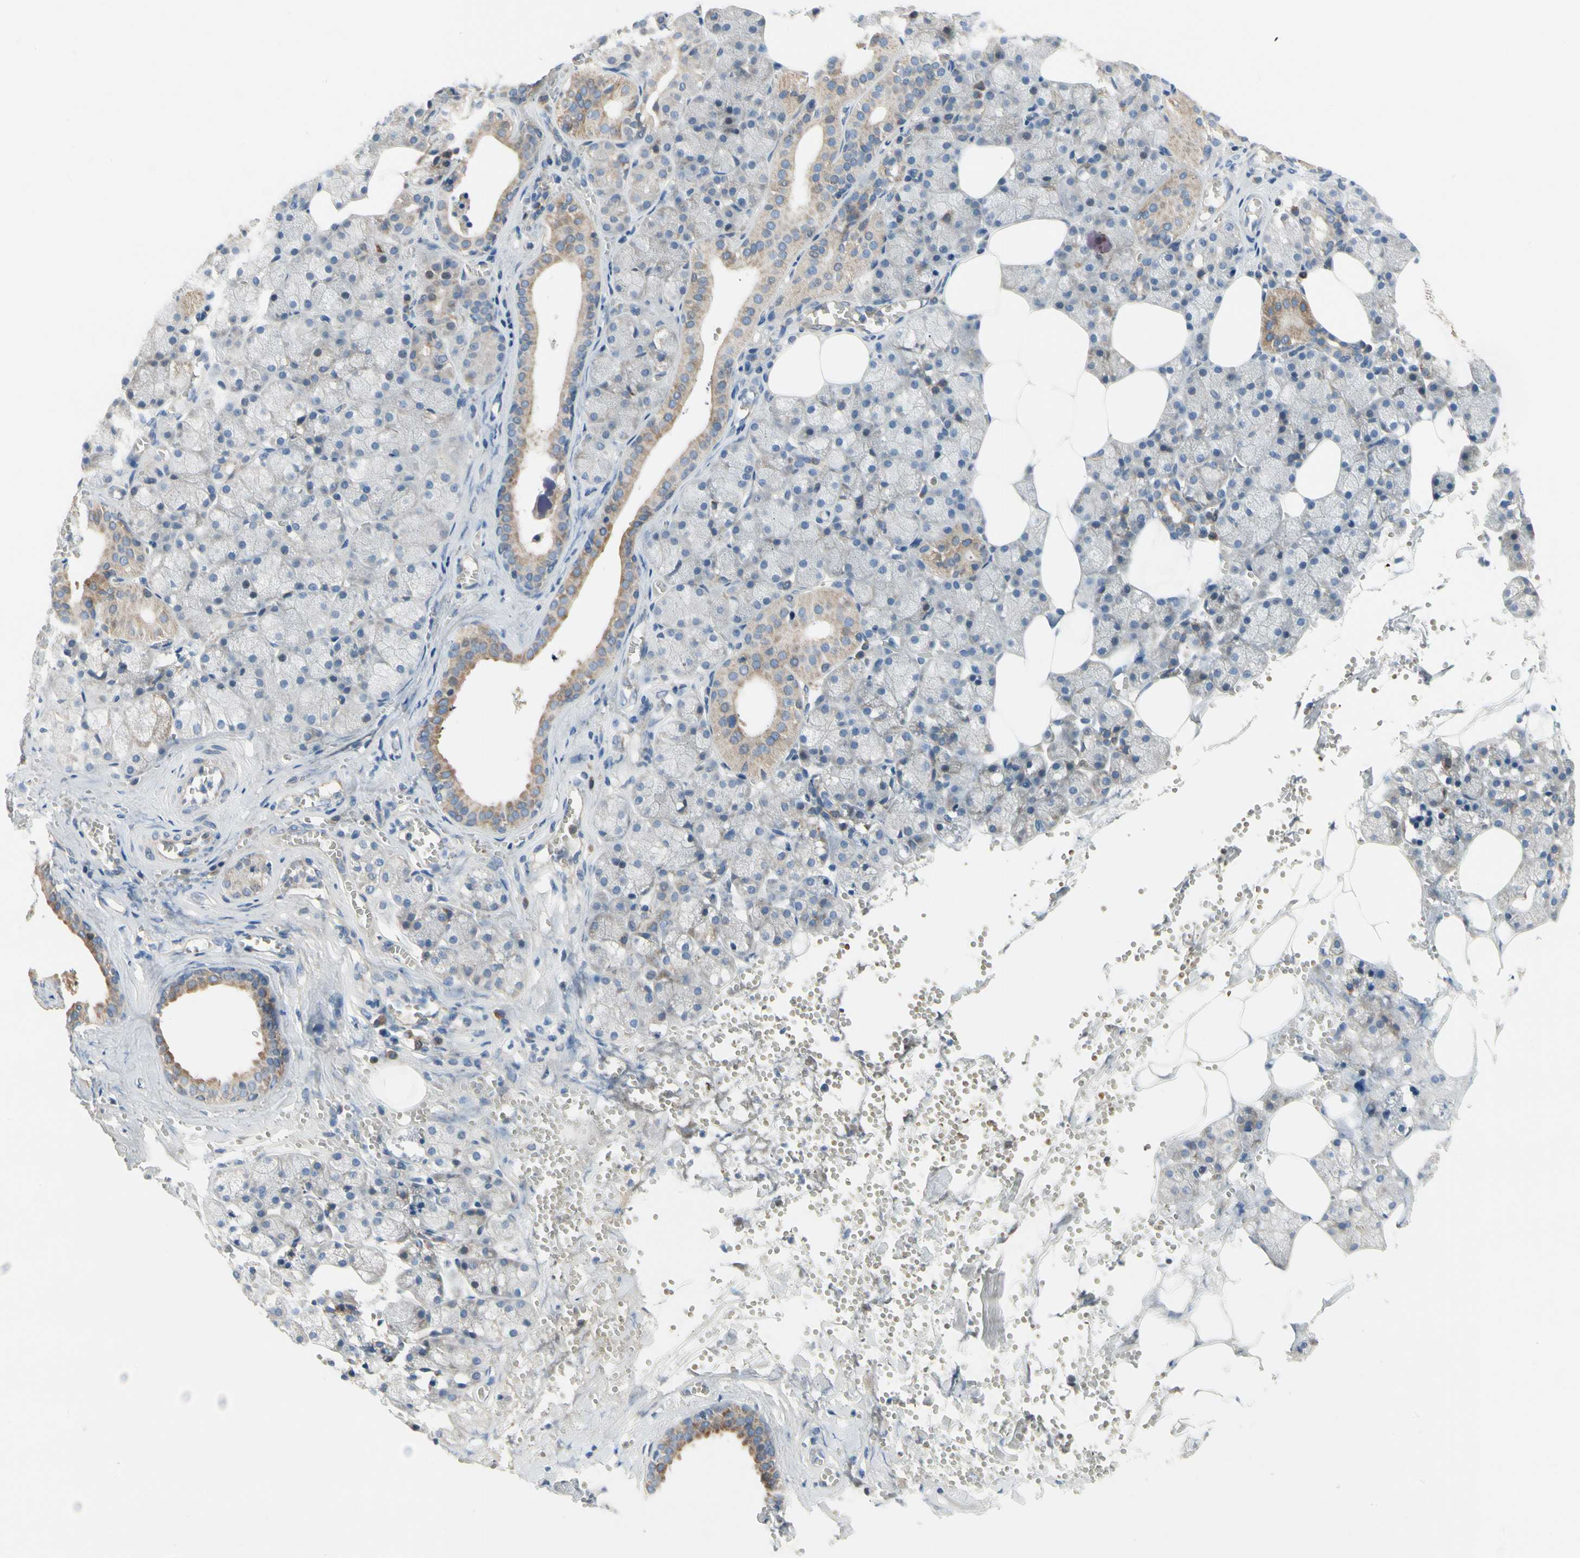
{"staining": {"intensity": "moderate", "quantity": "25%-75%", "location": "cytoplasmic/membranous"}, "tissue": "salivary gland", "cell_type": "Glandular cells", "image_type": "normal", "snomed": [{"axis": "morphology", "description": "Normal tissue, NOS"}, {"axis": "topography", "description": "Salivary gland"}], "caption": "Brown immunohistochemical staining in unremarkable human salivary gland demonstrates moderate cytoplasmic/membranous positivity in approximately 25%-75% of glandular cells. (DAB (3,3'-diaminobenzidine) = brown stain, brightfield microscopy at high magnification).", "gene": "KLHDC8B", "patient": {"sex": "male", "age": 62}}